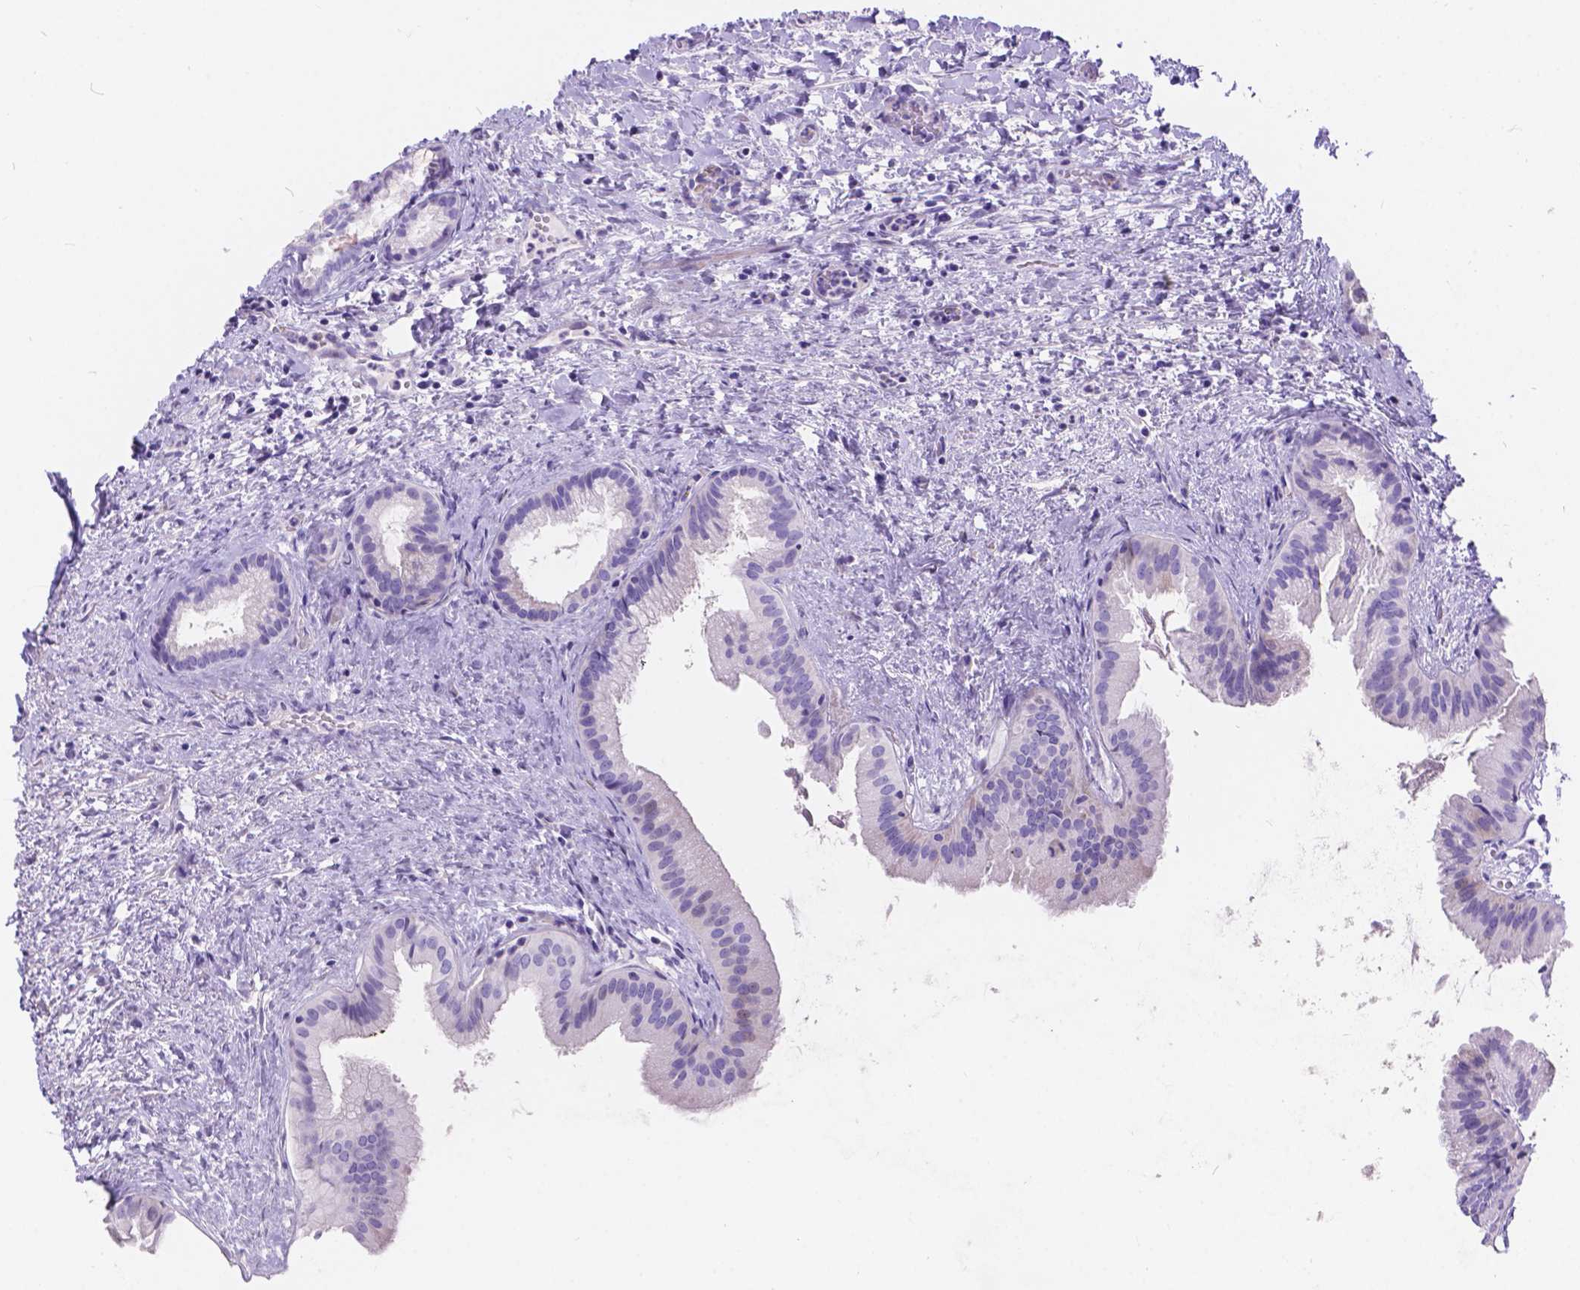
{"staining": {"intensity": "negative", "quantity": "none", "location": "none"}, "tissue": "gallbladder", "cell_type": "Glandular cells", "image_type": "normal", "snomed": [{"axis": "morphology", "description": "Normal tissue, NOS"}, {"axis": "topography", "description": "Gallbladder"}], "caption": "DAB (3,3'-diaminobenzidine) immunohistochemical staining of benign human gallbladder exhibits no significant expression in glandular cells.", "gene": "KLHL10", "patient": {"sex": "male", "age": 70}}